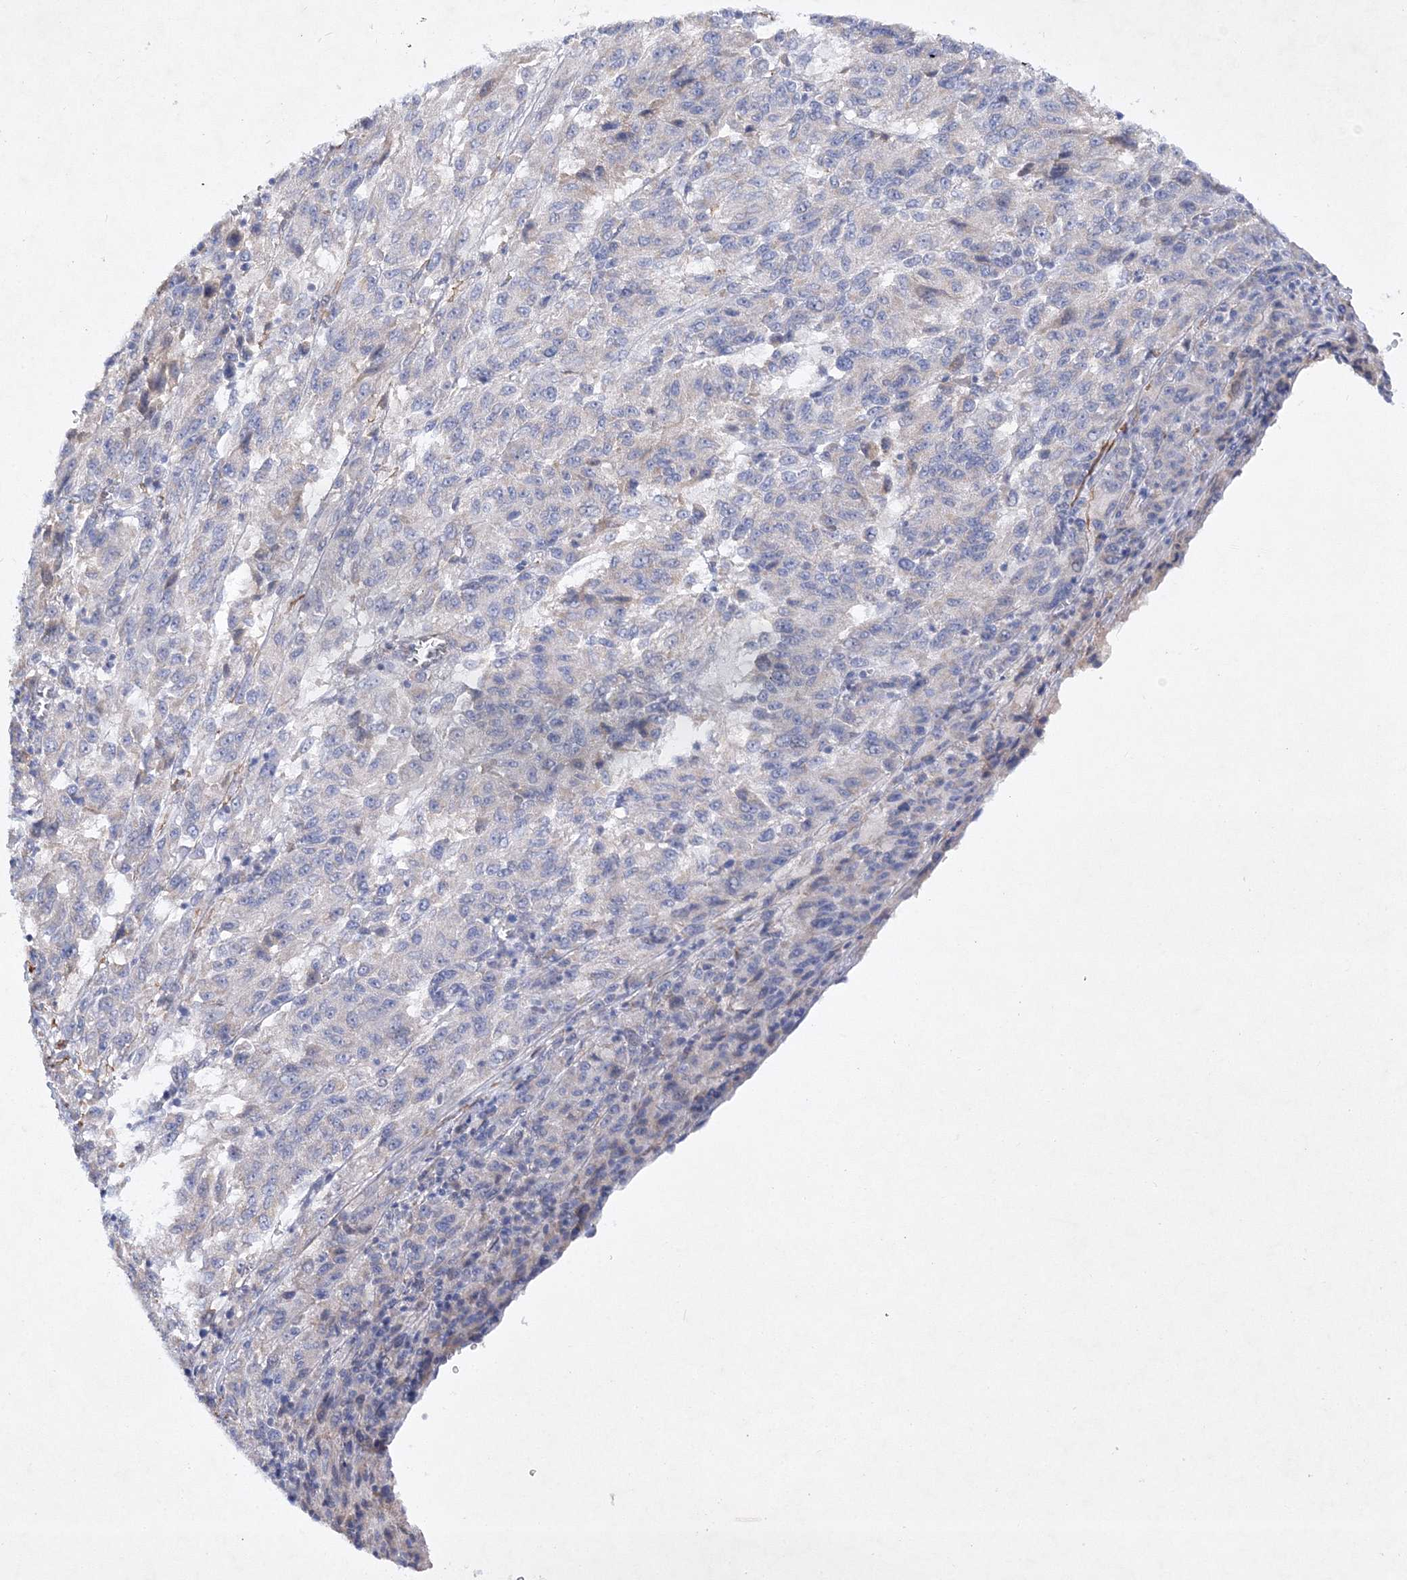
{"staining": {"intensity": "negative", "quantity": "none", "location": "none"}, "tissue": "melanoma", "cell_type": "Tumor cells", "image_type": "cancer", "snomed": [{"axis": "morphology", "description": "Malignant melanoma, Metastatic site"}, {"axis": "topography", "description": "Lung"}], "caption": "A micrograph of malignant melanoma (metastatic site) stained for a protein demonstrates no brown staining in tumor cells.", "gene": "RTN2", "patient": {"sex": "male", "age": 64}}